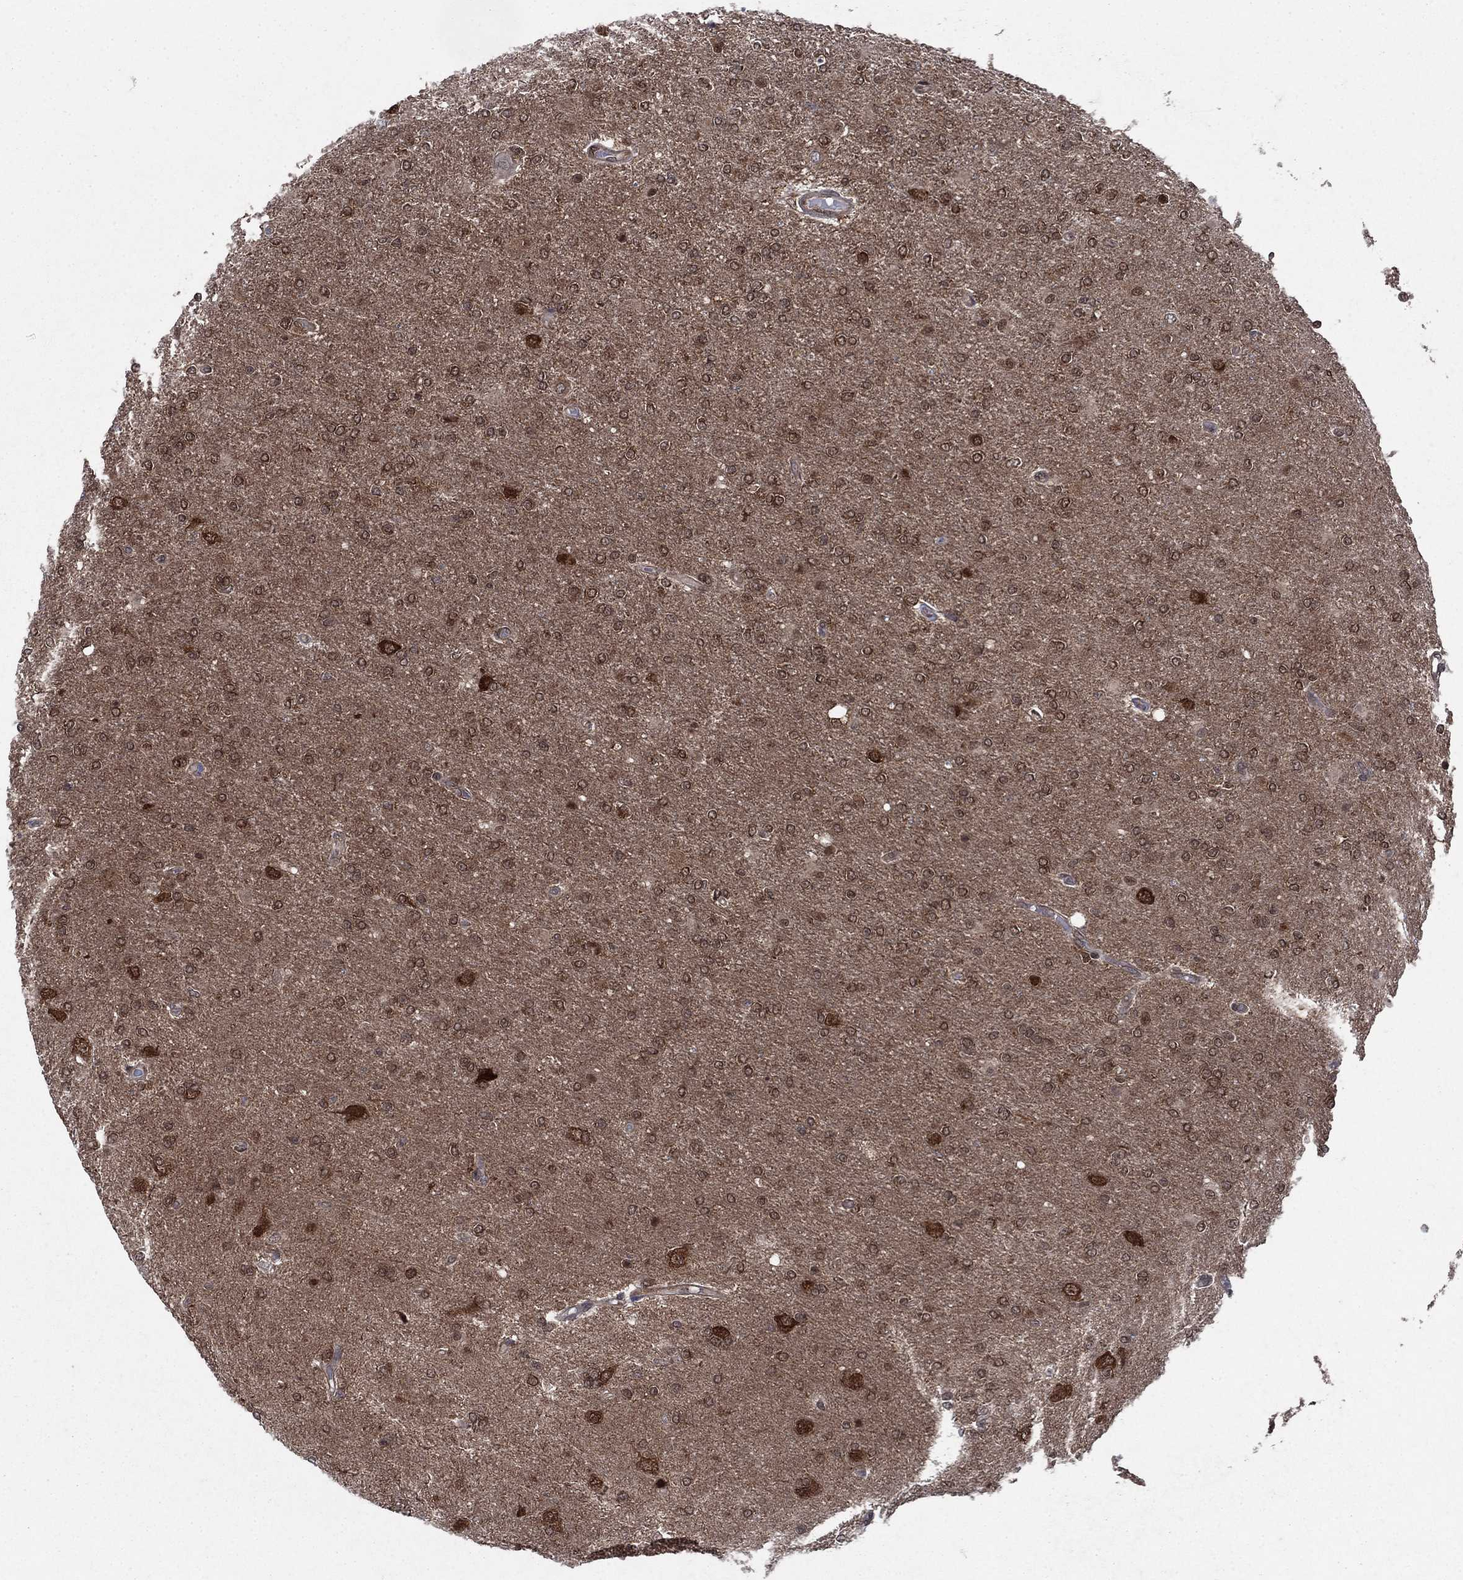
{"staining": {"intensity": "moderate", "quantity": "25%-75%", "location": "cytoplasmic/membranous"}, "tissue": "glioma", "cell_type": "Tumor cells", "image_type": "cancer", "snomed": [{"axis": "morphology", "description": "Glioma, malignant, High grade"}, {"axis": "topography", "description": "Cerebral cortex"}], "caption": "A photomicrograph of human malignant high-grade glioma stained for a protein reveals moderate cytoplasmic/membranous brown staining in tumor cells.", "gene": "CACYBP", "patient": {"sex": "male", "age": 70}}